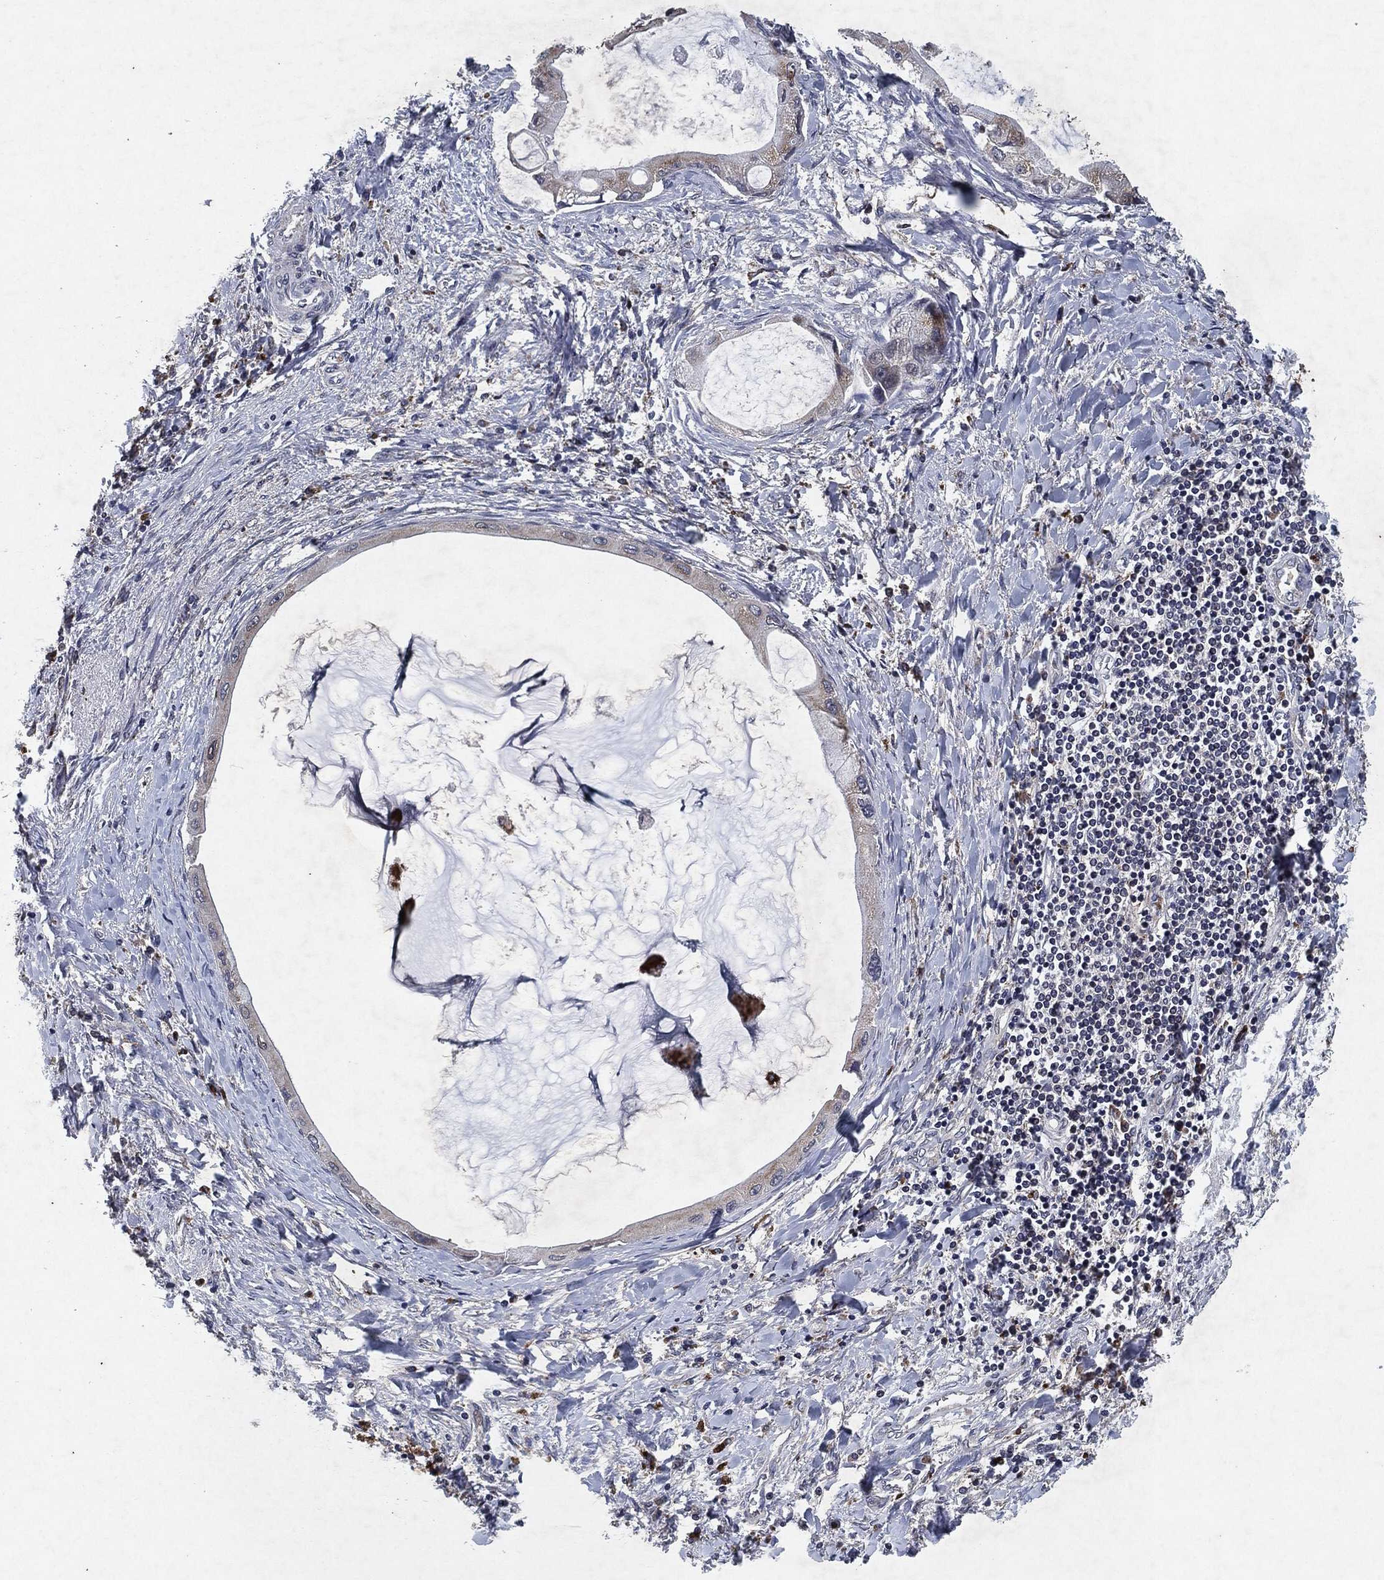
{"staining": {"intensity": "moderate", "quantity": "25%-75%", "location": "cytoplasmic/membranous"}, "tissue": "liver cancer", "cell_type": "Tumor cells", "image_type": "cancer", "snomed": [{"axis": "morphology", "description": "Cholangiocarcinoma"}, {"axis": "topography", "description": "Liver"}], "caption": "Protein expression analysis of human liver cancer (cholangiocarcinoma) reveals moderate cytoplasmic/membranous staining in about 25%-75% of tumor cells.", "gene": "SLC31A2", "patient": {"sex": "male", "age": 50}}